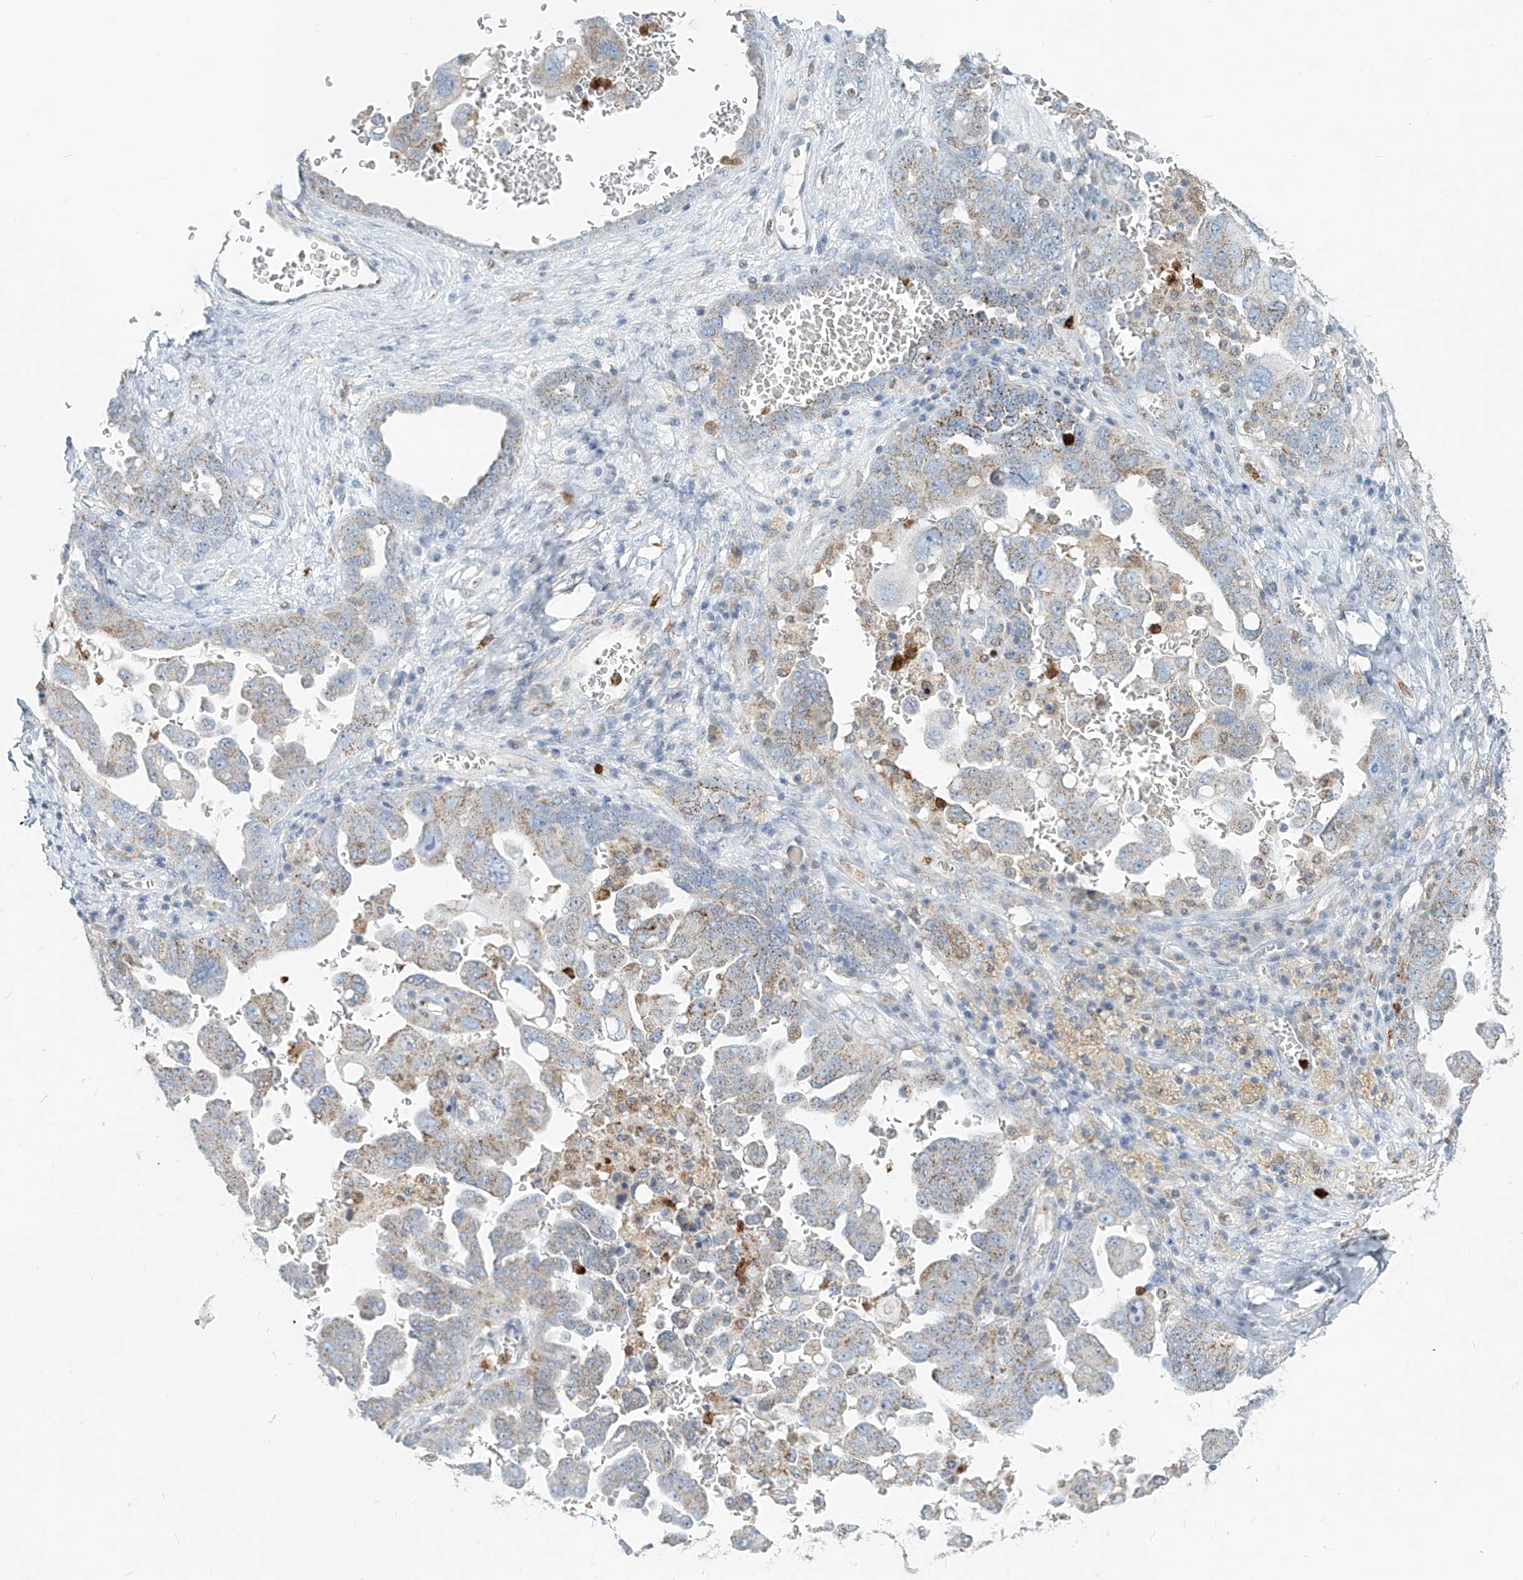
{"staining": {"intensity": "moderate", "quantity": "<25%", "location": "cytoplasmic/membranous"}, "tissue": "ovarian cancer", "cell_type": "Tumor cells", "image_type": "cancer", "snomed": [{"axis": "morphology", "description": "Carcinoma, endometroid"}, {"axis": "topography", "description": "Ovary"}], "caption": "There is low levels of moderate cytoplasmic/membranous positivity in tumor cells of ovarian cancer (endometroid carcinoma), as demonstrated by immunohistochemical staining (brown color).", "gene": "PTPRA", "patient": {"sex": "female", "age": 62}}